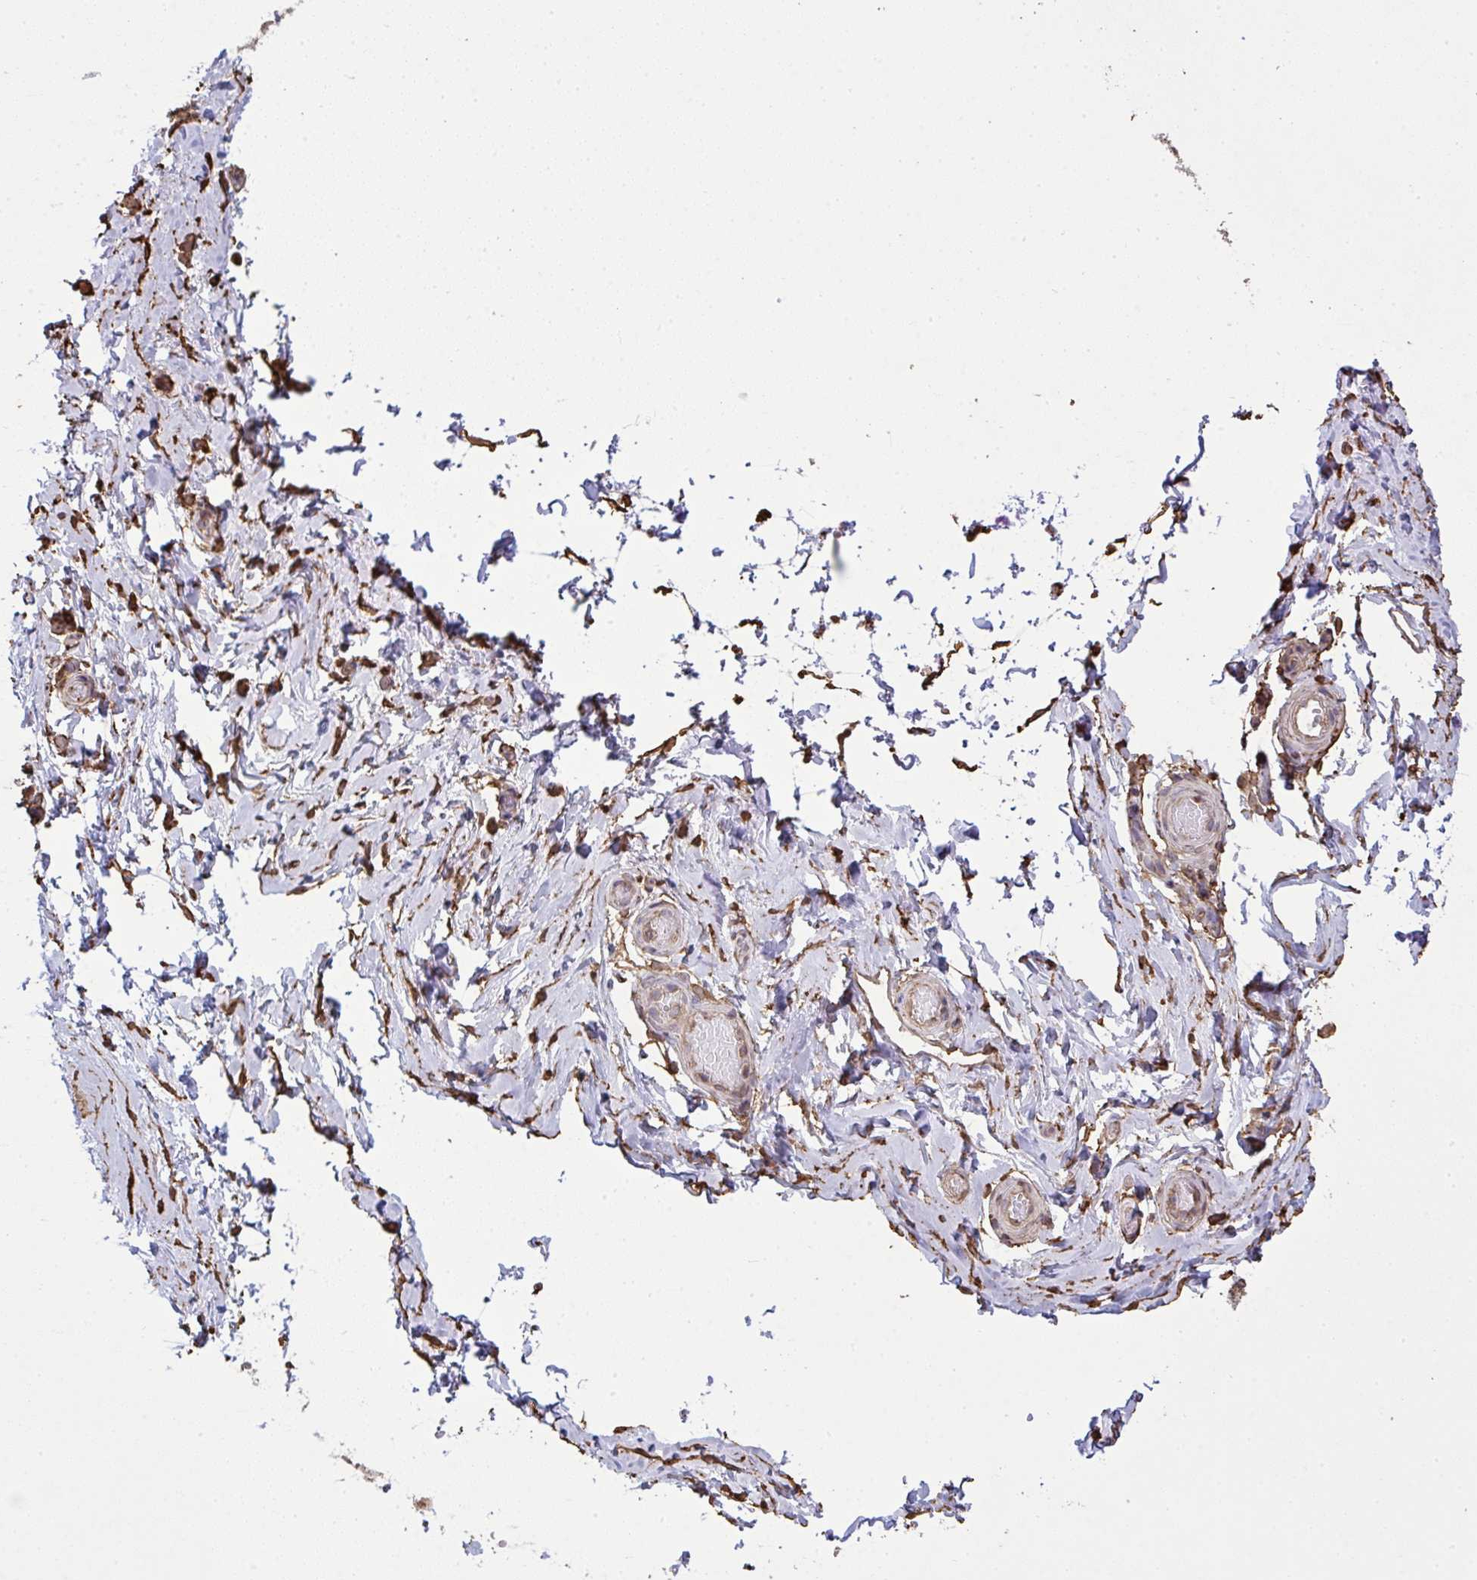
{"staining": {"intensity": "moderate", "quantity": ">75%", "location": "cytoplasmic/membranous"}, "tissue": "adipose tissue", "cell_type": "Adipocytes", "image_type": "normal", "snomed": [{"axis": "morphology", "description": "Normal tissue, NOS"}, {"axis": "topography", "description": "Epididymis, spermatic cord, NOS"}, {"axis": "topography", "description": "Epididymis"}, {"axis": "topography", "description": "Peripheral nerve tissue"}], "caption": "Immunohistochemistry image of unremarkable adipose tissue: human adipose tissue stained using IHC reveals medium levels of moderate protein expression localized specifically in the cytoplasmic/membranous of adipocytes, appearing as a cytoplasmic/membranous brown color.", "gene": "ANXA5", "patient": {"sex": "male", "age": 29}}